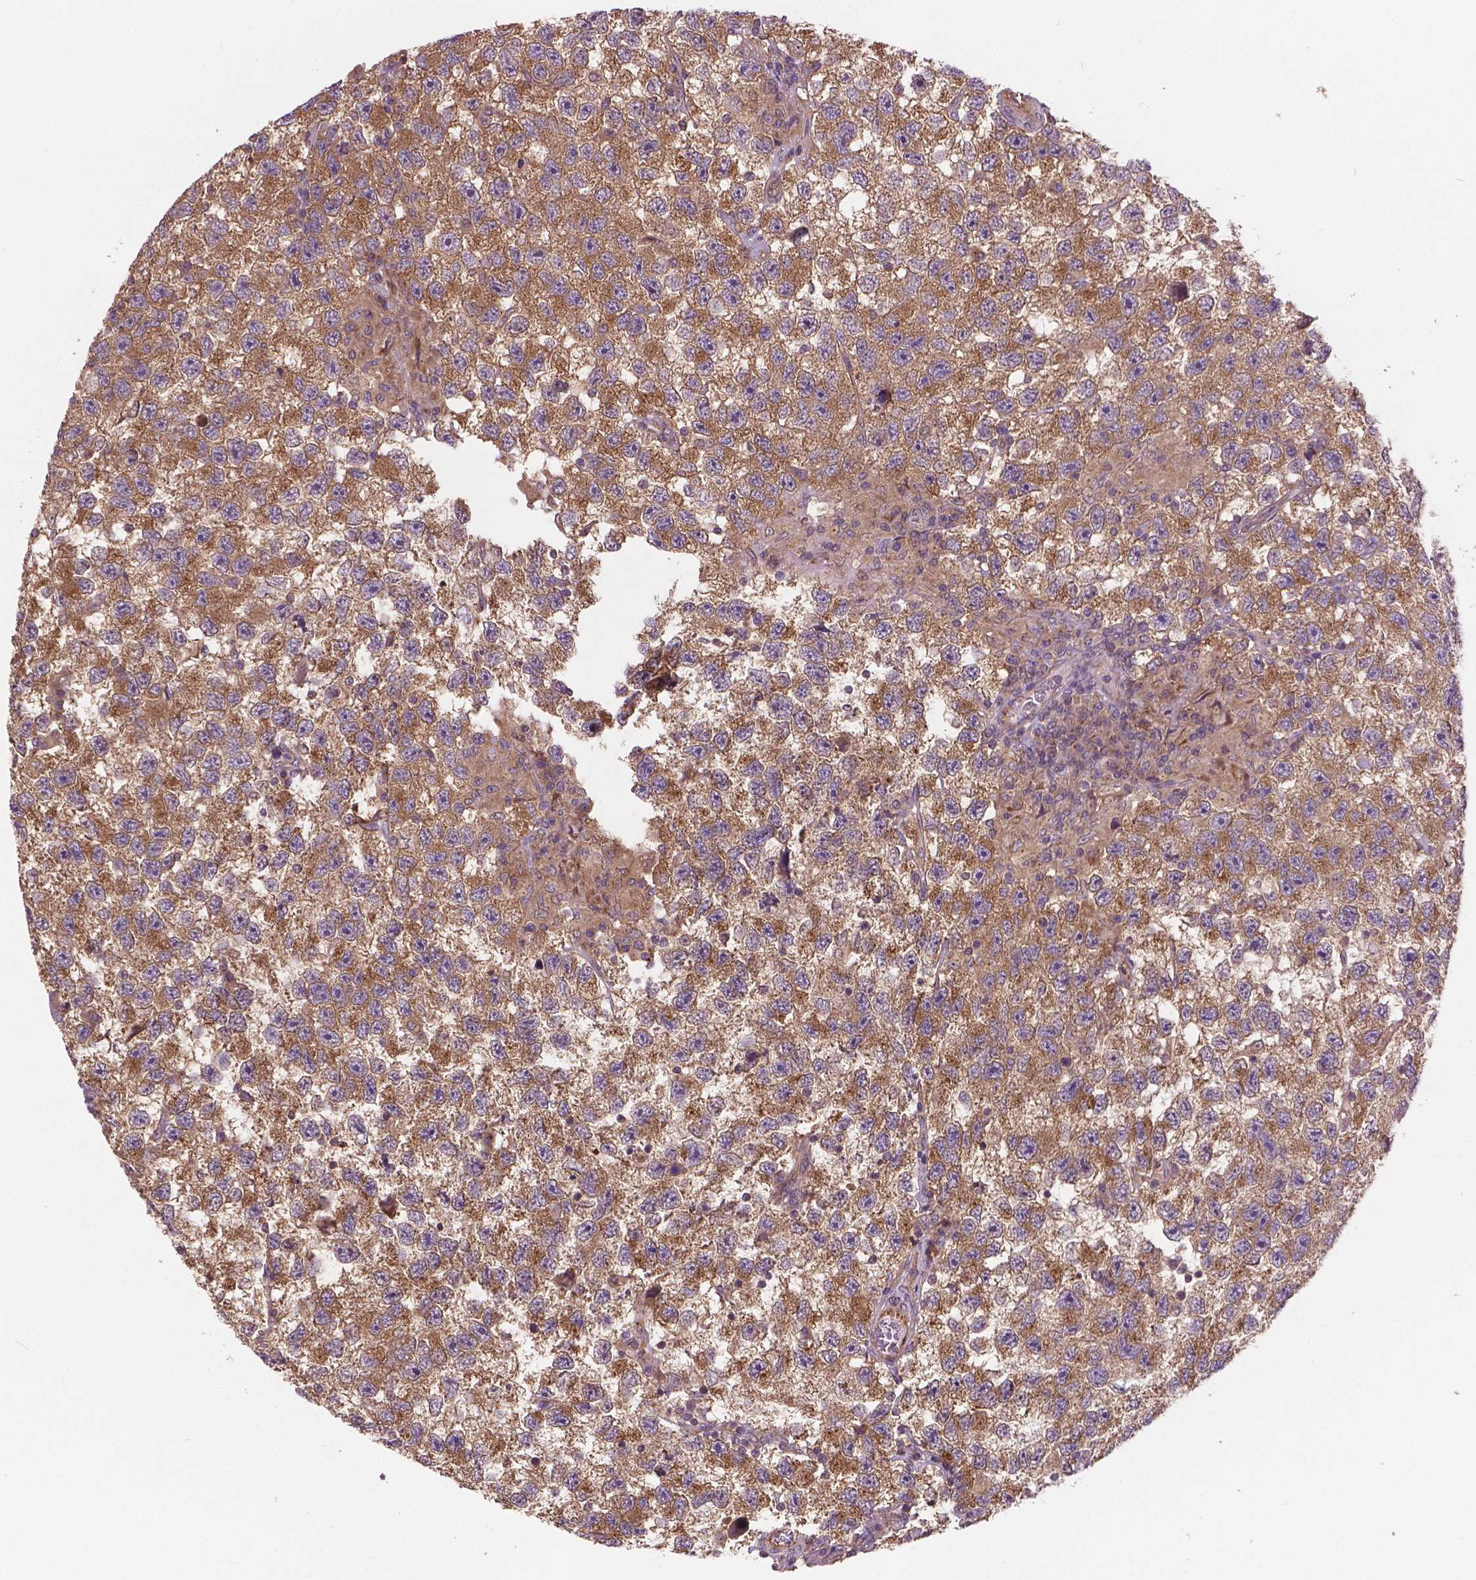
{"staining": {"intensity": "moderate", "quantity": ">75%", "location": "cytoplasmic/membranous"}, "tissue": "testis cancer", "cell_type": "Tumor cells", "image_type": "cancer", "snomed": [{"axis": "morphology", "description": "Seminoma, NOS"}, {"axis": "topography", "description": "Testis"}], "caption": "Testis cancer stained with a protein marker demonstrates moderate staining in tumor cells.", "gene": "MZT1", "patient": {"sex": "male", "age": 26}}